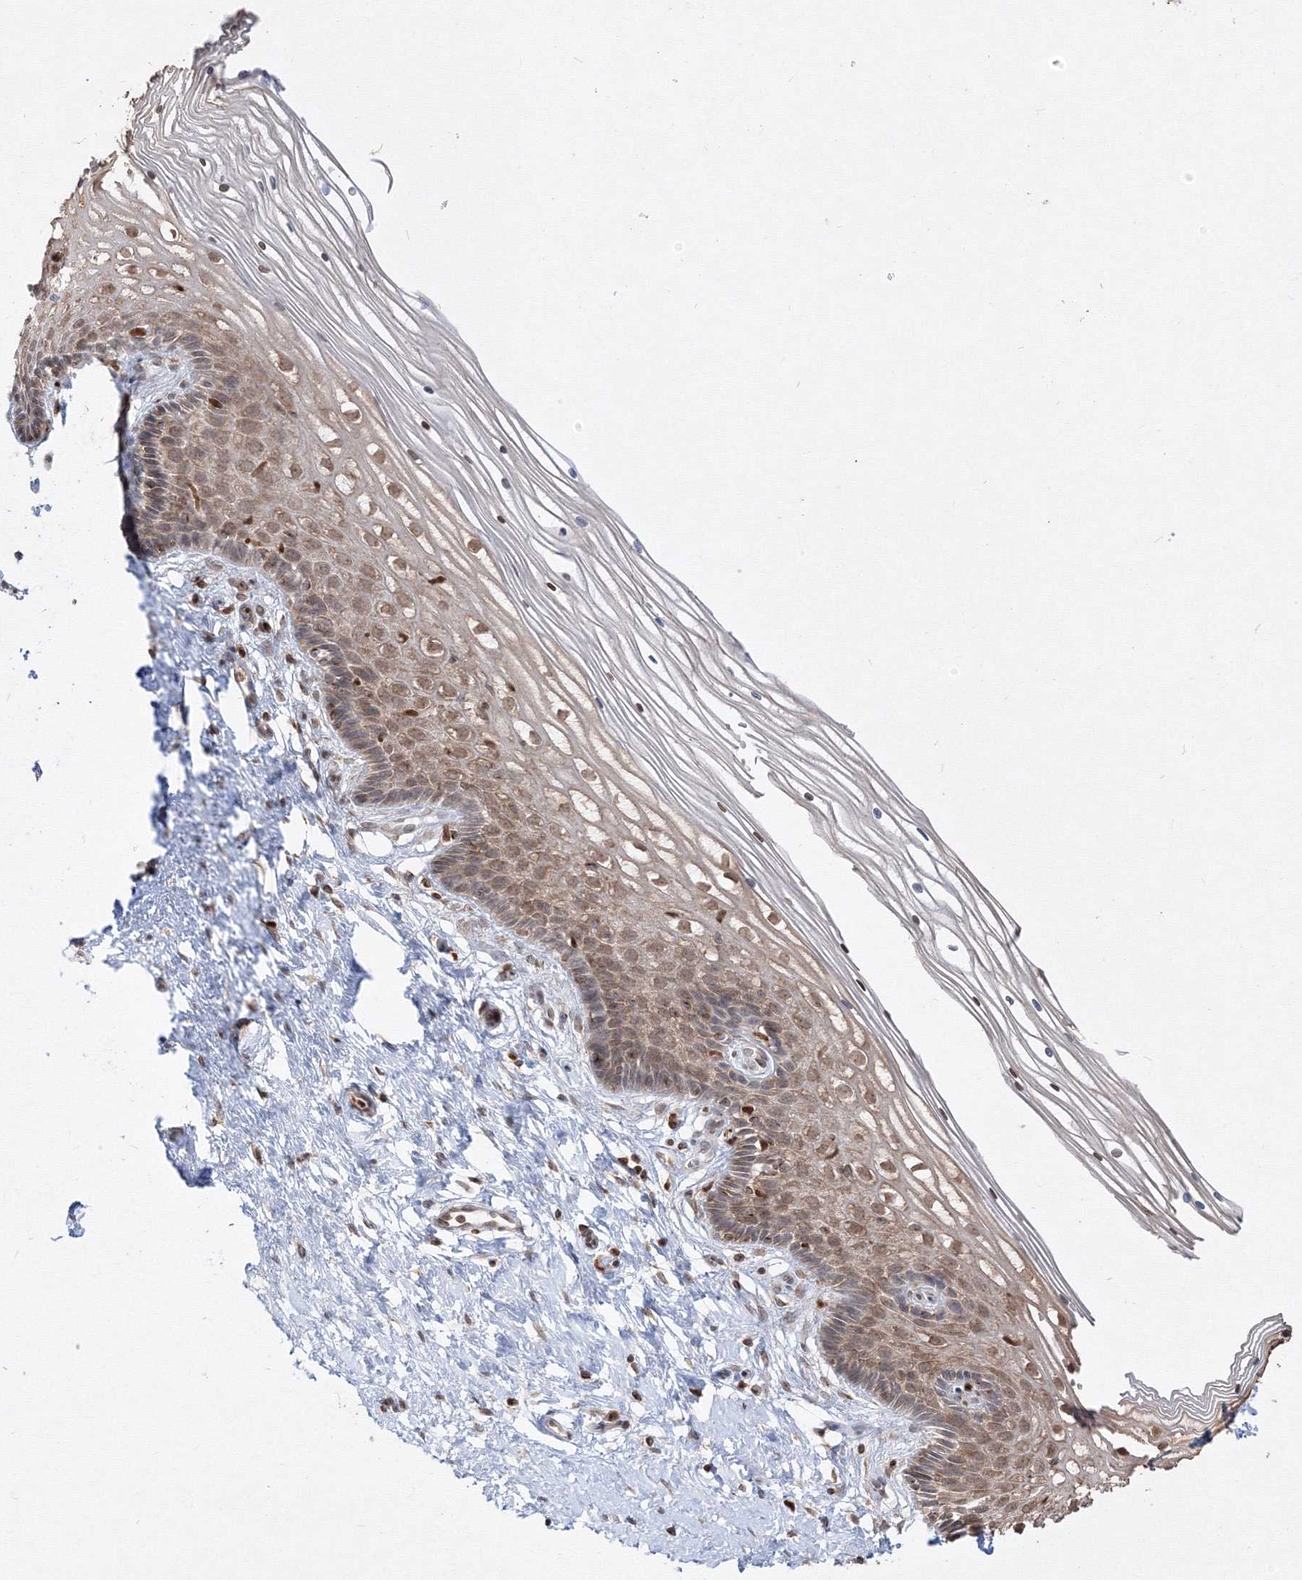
{"staining": {"intensity": "weak", "quantity": ">75%", "location": "cytoplasmic/membranous"}, "tissue": "cervix", "cell_type": "Glandular cells", "image_type": "normal", "snomed": [{"axis": "morphology", "description": "Normal tissue, NOS"}, {"axis": "topography", "description": "Cervix"}], "caption": "IHC (DAB (3,3'-diaminobenzidine)) staining of normal human cervix exhibits weak cytoplasmic/membranous protein expression in approximately >75% of glandular cells. The protein of interest is shown in brown color, while the nuclei are stained blue.", "gene": "TMEM50B", "patient": {"sex": "female", "age": 33}}